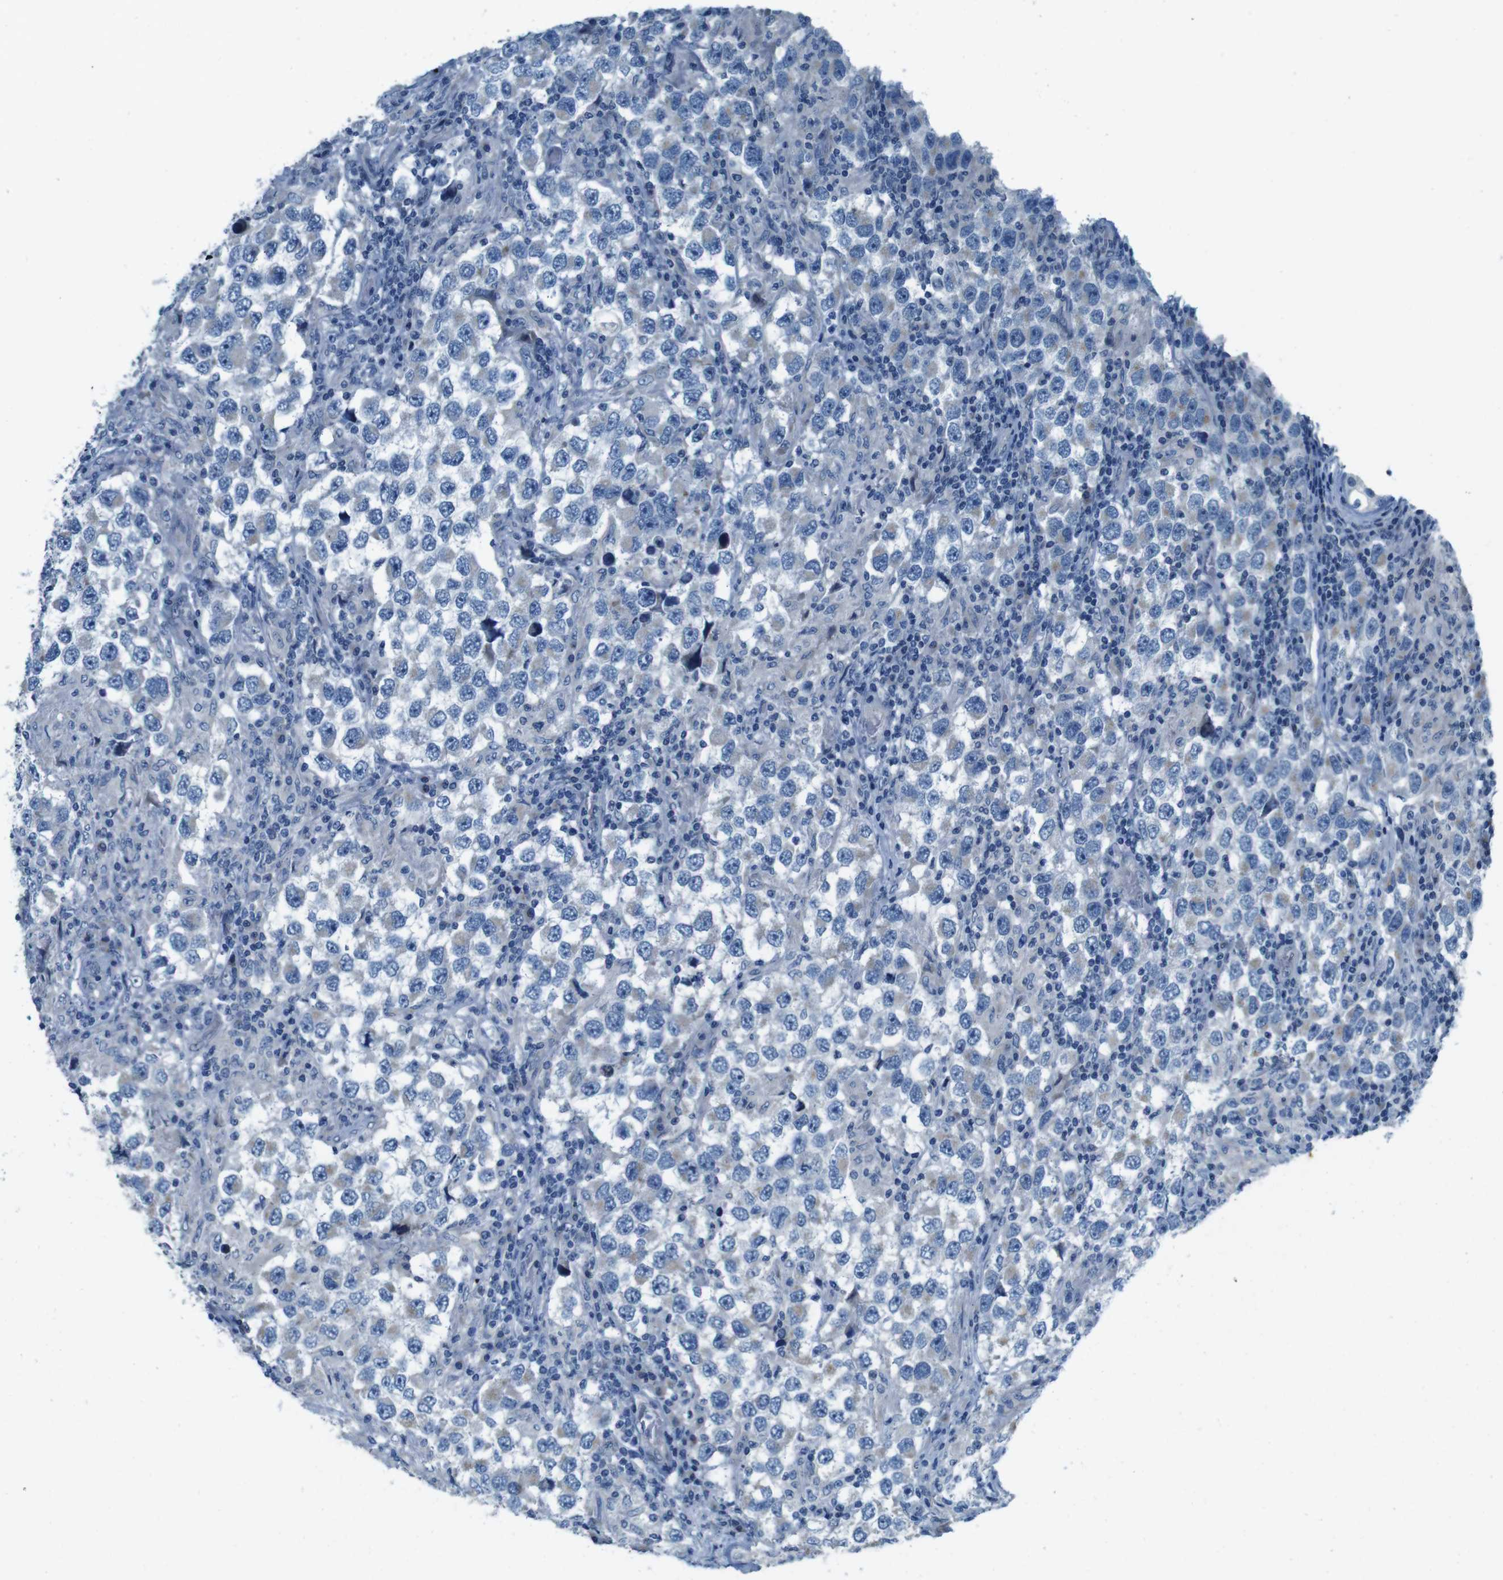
{"staining": {"intensity": "moderate", "quantity": "<25%", "location": "cytoplasmic/membranous"}, "tissue": "testis cancer", "cell_type": "Tumor cells", "image_type": "cancer", "snomed": [{"axis": "morphology", "description": "Carcinoma, Embryonal, NOS"}, {"axis": "topography", "description": "Testis"}], "caption": "This micrograph demonstrates testis embryonal carcinoma stained with immunohistochemistry (IHC) to label a protein in brown. The cytoplasmic/membranous of tumor cells show moderate positivity for the protein. Nuclei are counter-stained blue.", "gene": "SKI", "patient": {"sex": "male", "age": 21}}